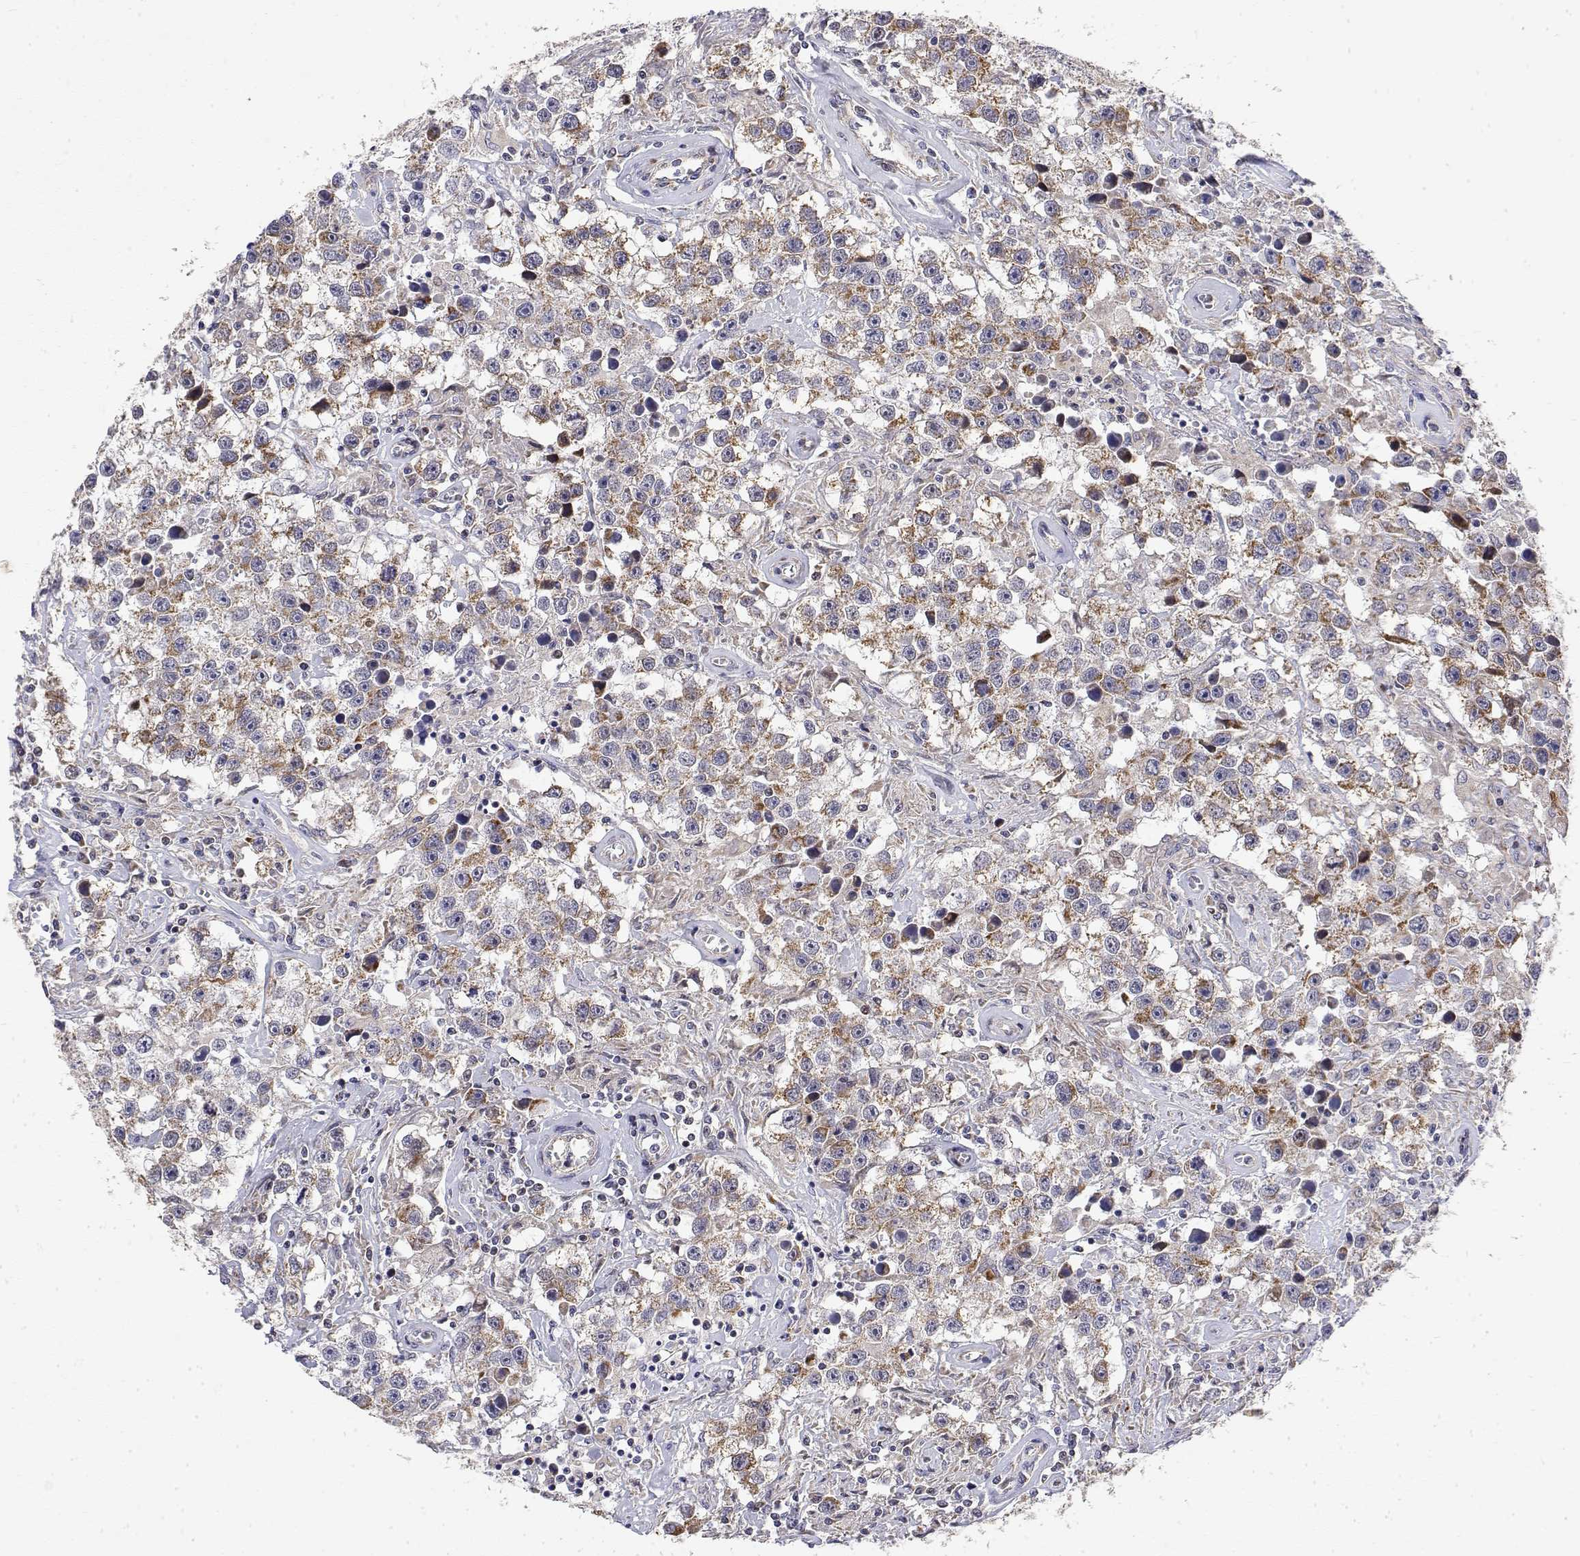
{"staining": {"intensity": "moderate", "quantity": "25%-75%", "location": "cytoplasmic/membranous"}, "tissue": "testis cancer", "cell_type": "Tumor cells", "image_type": "cancer", "snomed": [{"axis": "morphology", "description": "Seminoma, NOS"}, {"axis": "topography", "description": "Testis"}], "caption": "IHC histopathology image of testis cancer (seminoma) stained for a protein (brown), which demonstrates medium levels of moderate cytoplasmic/membranous positivity in approximately 25%-75% of tumor cells.", "gene": "GADD45GIP1", "patient": {"sex": "male", "age": 43}}